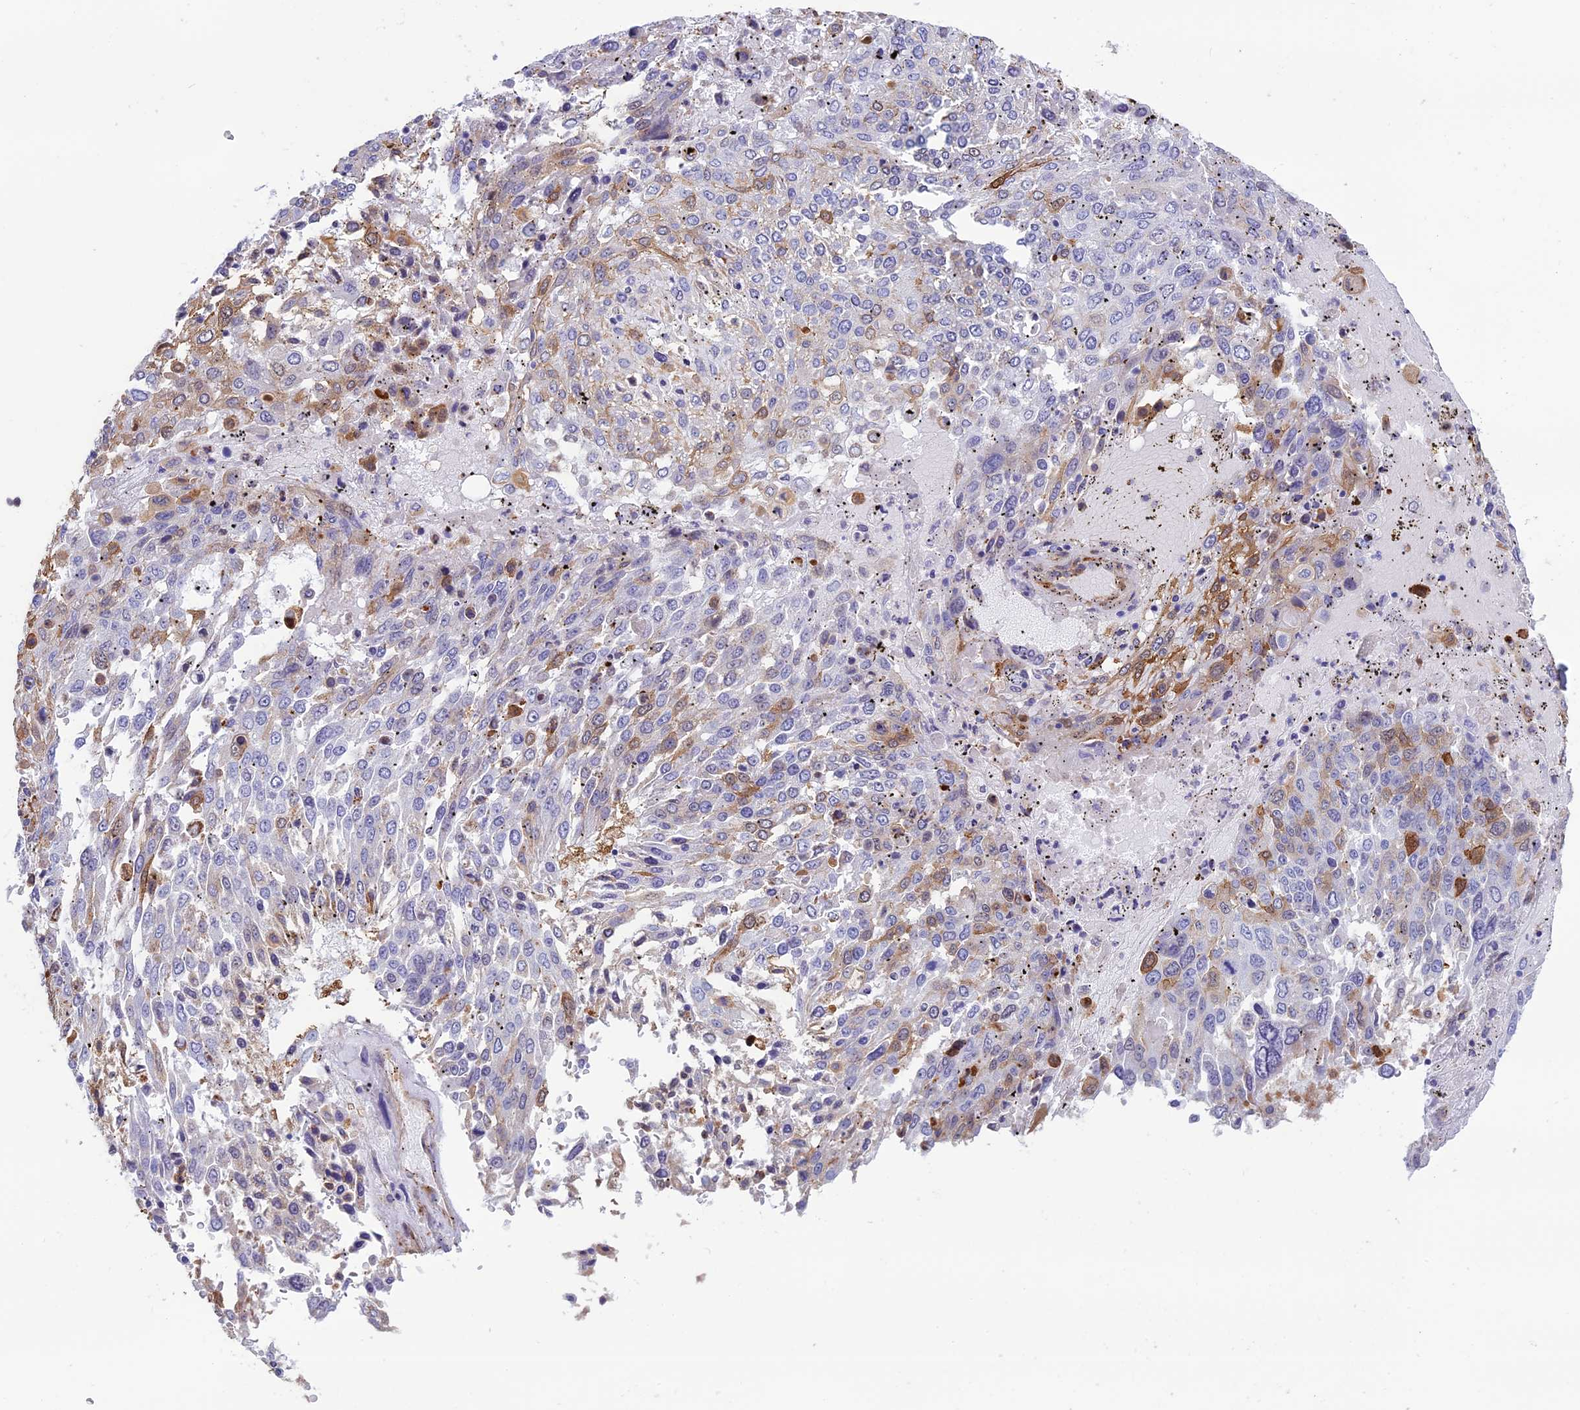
{"staining": {"intensity": "moderate", "quantity": "<25%", "location": "cytoplasmic/membranous"}, "tissue": "lung cancer", "cell_type": "Tumor cells", "image_type": "cancer", "snomed": [{"axis": "morphology", "description": "Squamous cell carcinoma, NOS"}, {"axis": "topography", "description": "Lung"}], "caption": "The immunohistochemical stain shows moderate cytoplasmic/membranous staining in tumor cells of squamous cell carcinoma (lung) tissue.", "gene": "ANGPTL2", "patient": {"sex": "male", "age": 65}}